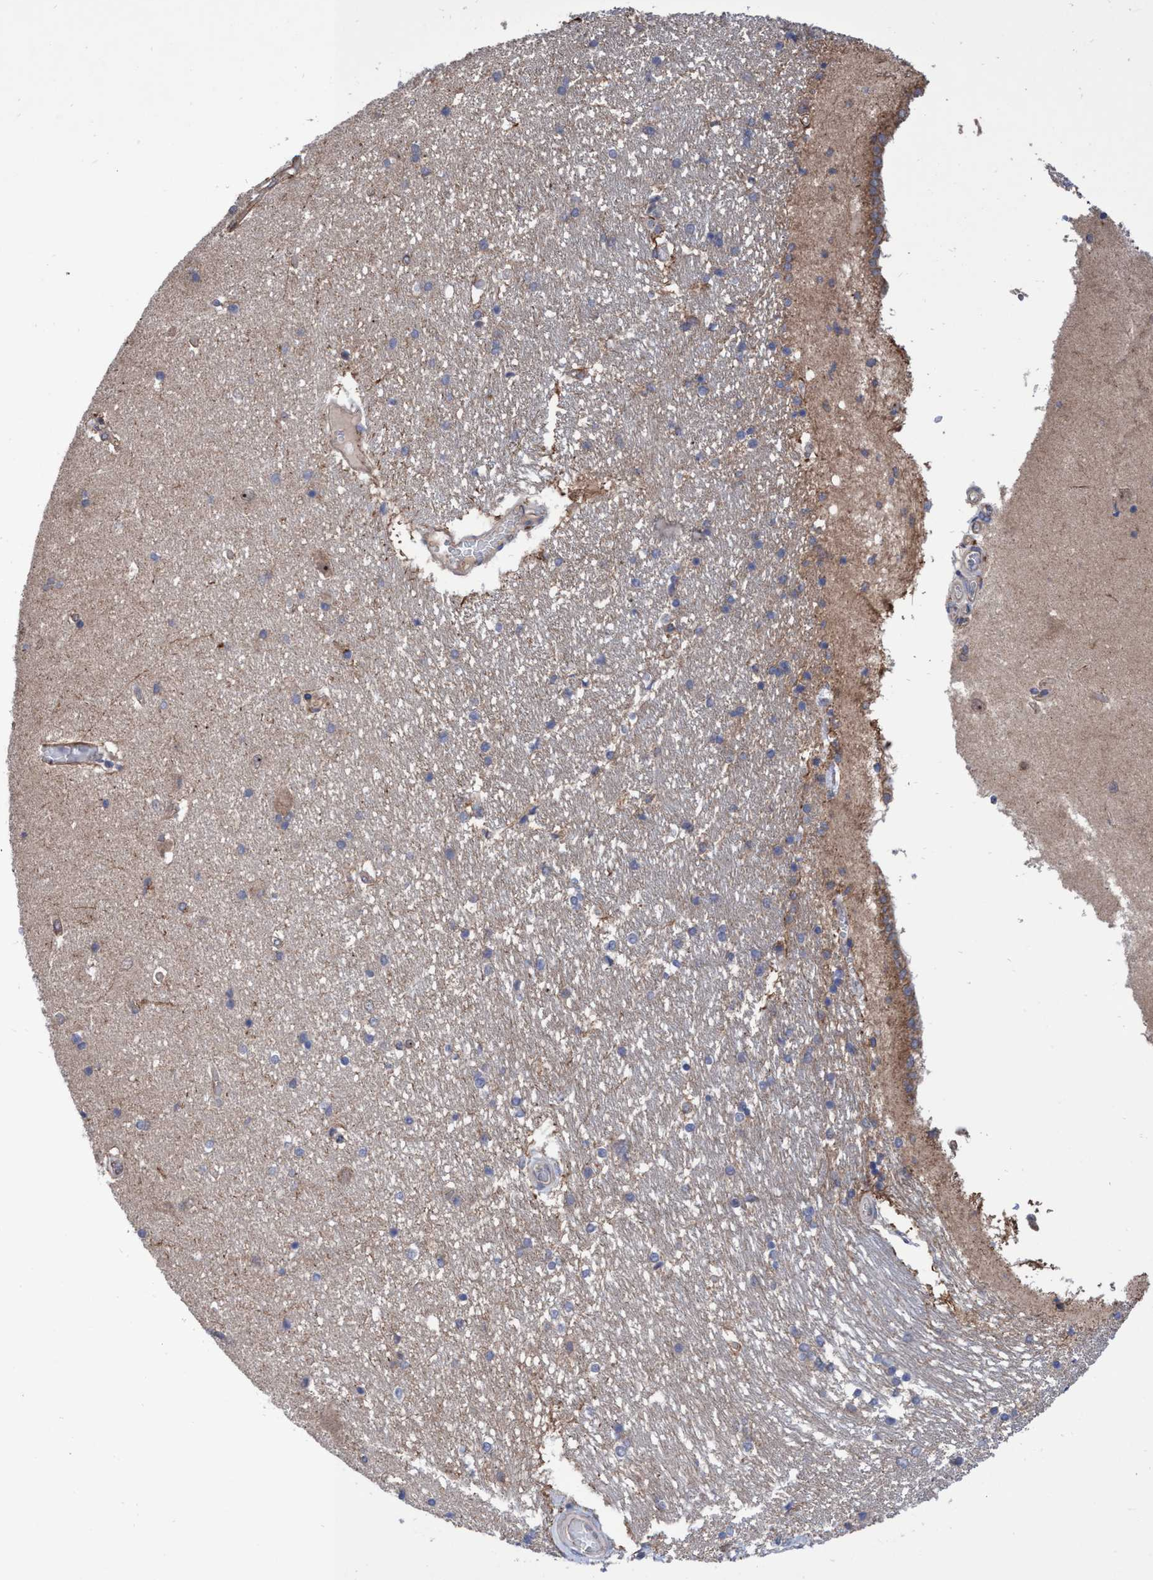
{"staining": {"intensity": "negative", "quantity": "none", "location": "none"}, "tissue": "hippocampus", "cell_type": "Glial cells", "image_type": "normal", "snomed": [{"axis": "morphology", "description": "Normal tissue, NOS"}, {"axis": "topography", "description": "Hippocampus"}], "caption": "The immunohistochemistry (IHC) image has no significant staining in glial cells of hippocampus.", "gene": "P2RY14", "patient": {"sex": "male", "age": 45}}